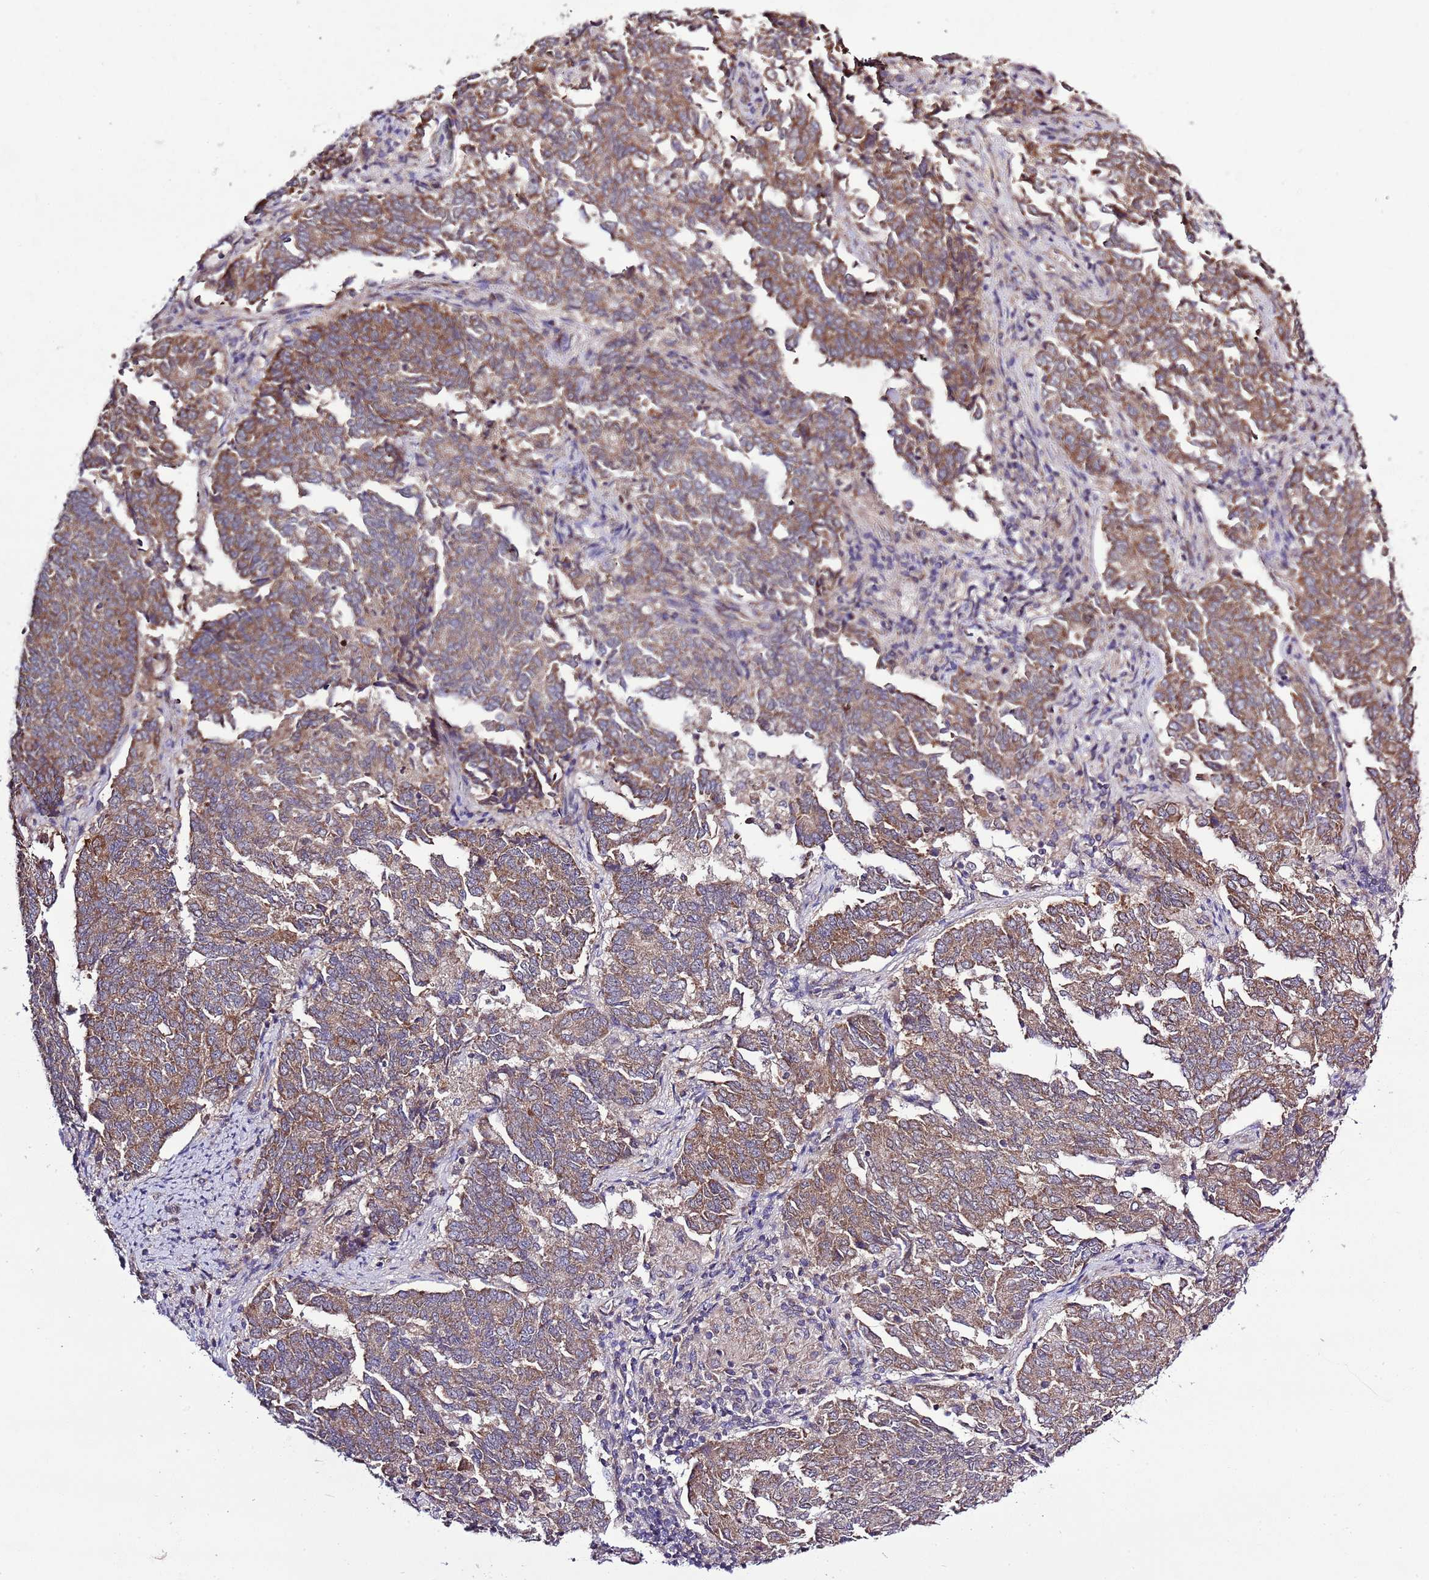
{"staining": {"intensity": "moderate", "quantity": ">75%", "location": "cytoplasmic/membranous"}, "tissue": "endometrial cancer", "cell_type": "Tumor cells", "image_type": "cancer", "snomed": [{"axis": "morphology", "description": "Adenocarcinoma, NOS"}, {"axis": "topography", "description": "Endometrium"}], "caption": "Moderate cytoplasmic/membranous staining for a protein is present in approximately >75% of tumor cells of endometrial cancer (adenocarcinoma) using IHC.", "gene": "MFNG", "patient": {"sex": "female", "age": 80}}